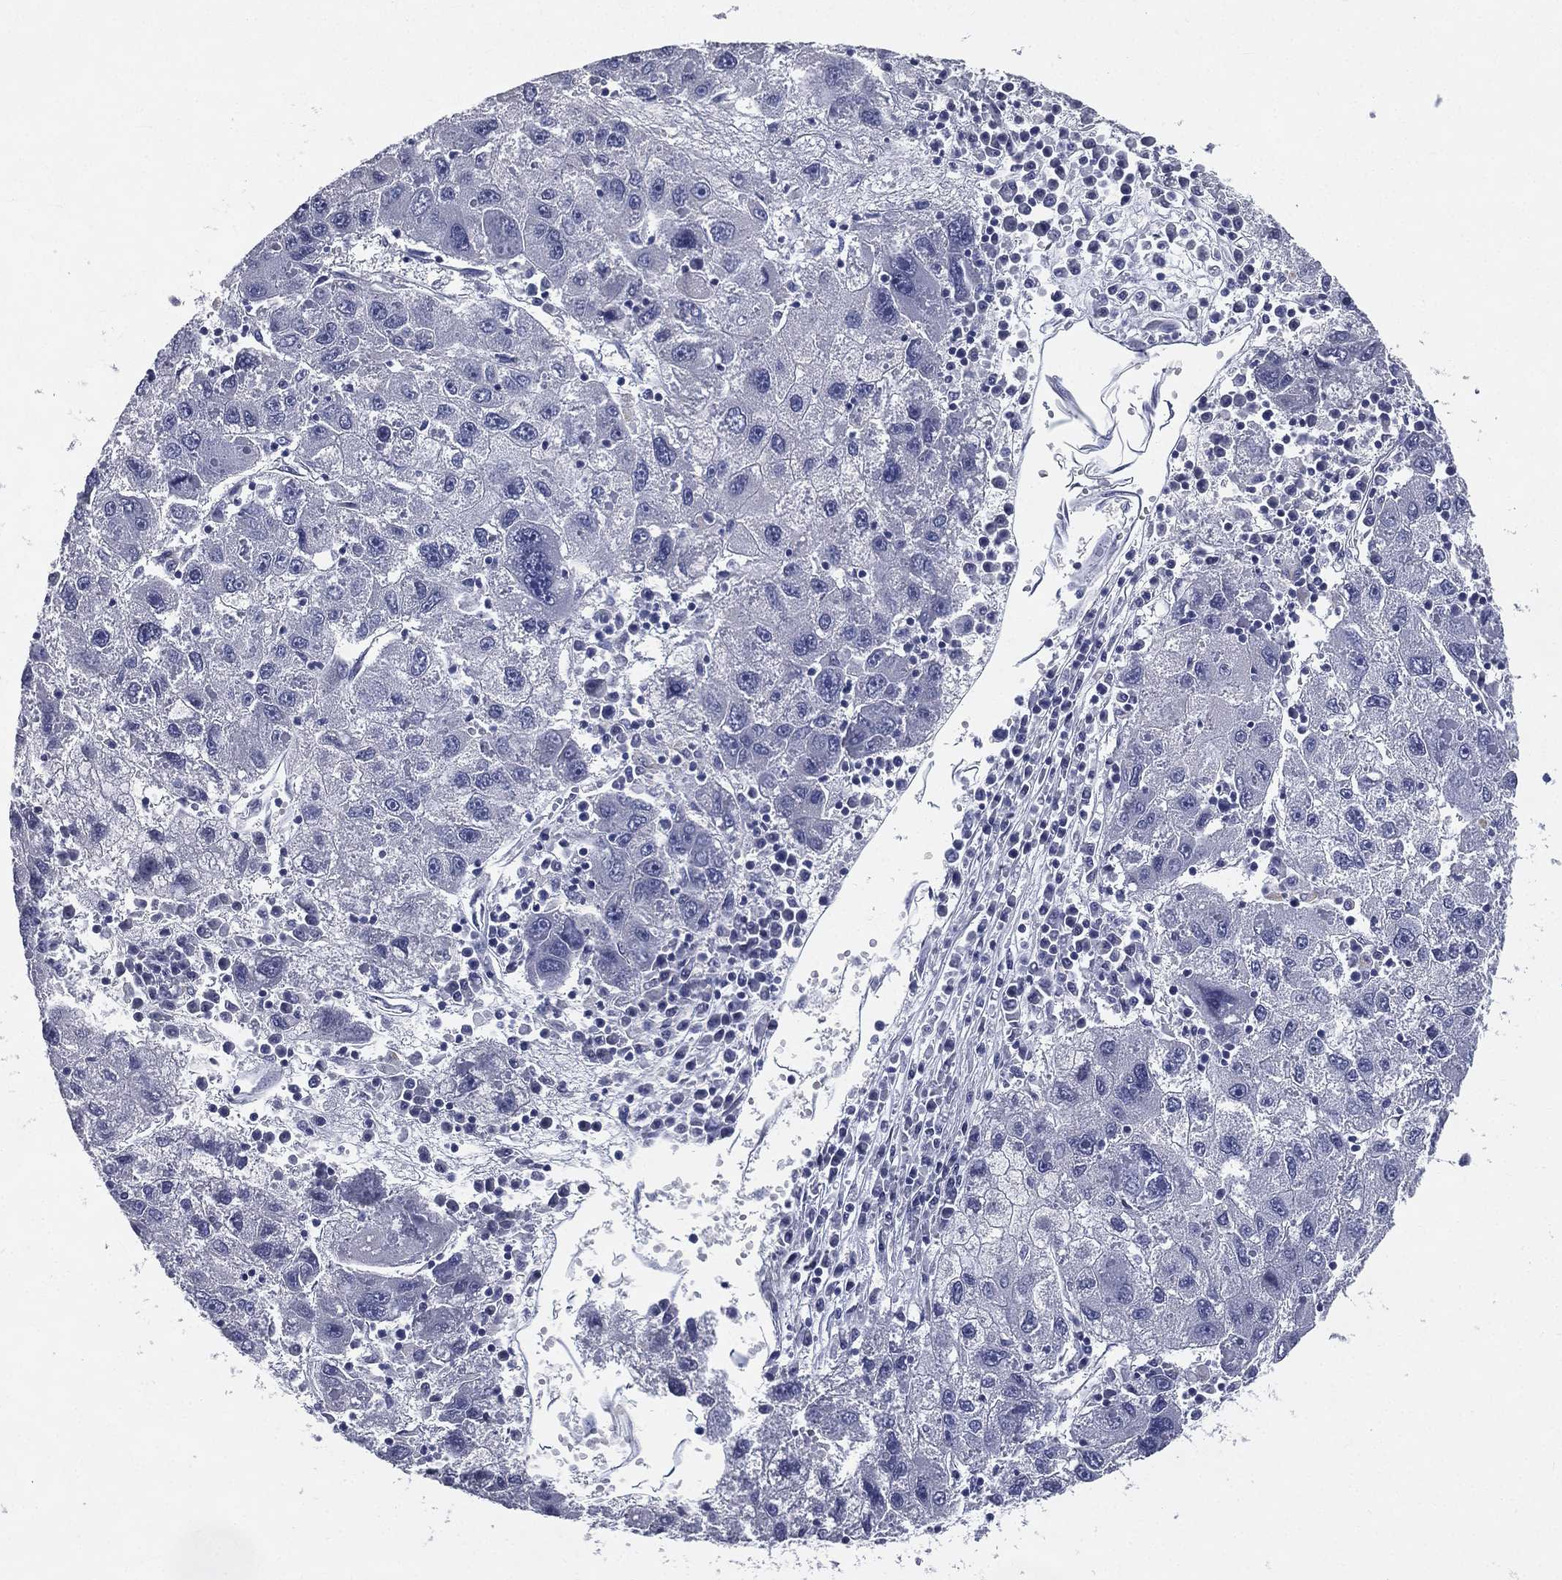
{"staining": {"intensity": "negative", "quantity": "none", "location": "none"}, "tissue": "liver cancer", "cell_type": "Tumor cells", "image_type": "cancer", "snomed": [{"axis": "morphology", "description": "Carcinoma, Hepatocellular, NOS"}, {"axis": "topography", "description": "Liver"}], "caption": "Liver cancer (hepatocellular carcinoma) was stained to show a protein in brown. There is no significant staining in tumor cells. (Stains: DAB immunohistochemistry with hematoxylin counter stain, Microscopy: brightfield microscopy at high magnification).", "gene": "IFT27", "patient": {"sex": "male", "age": 75}}